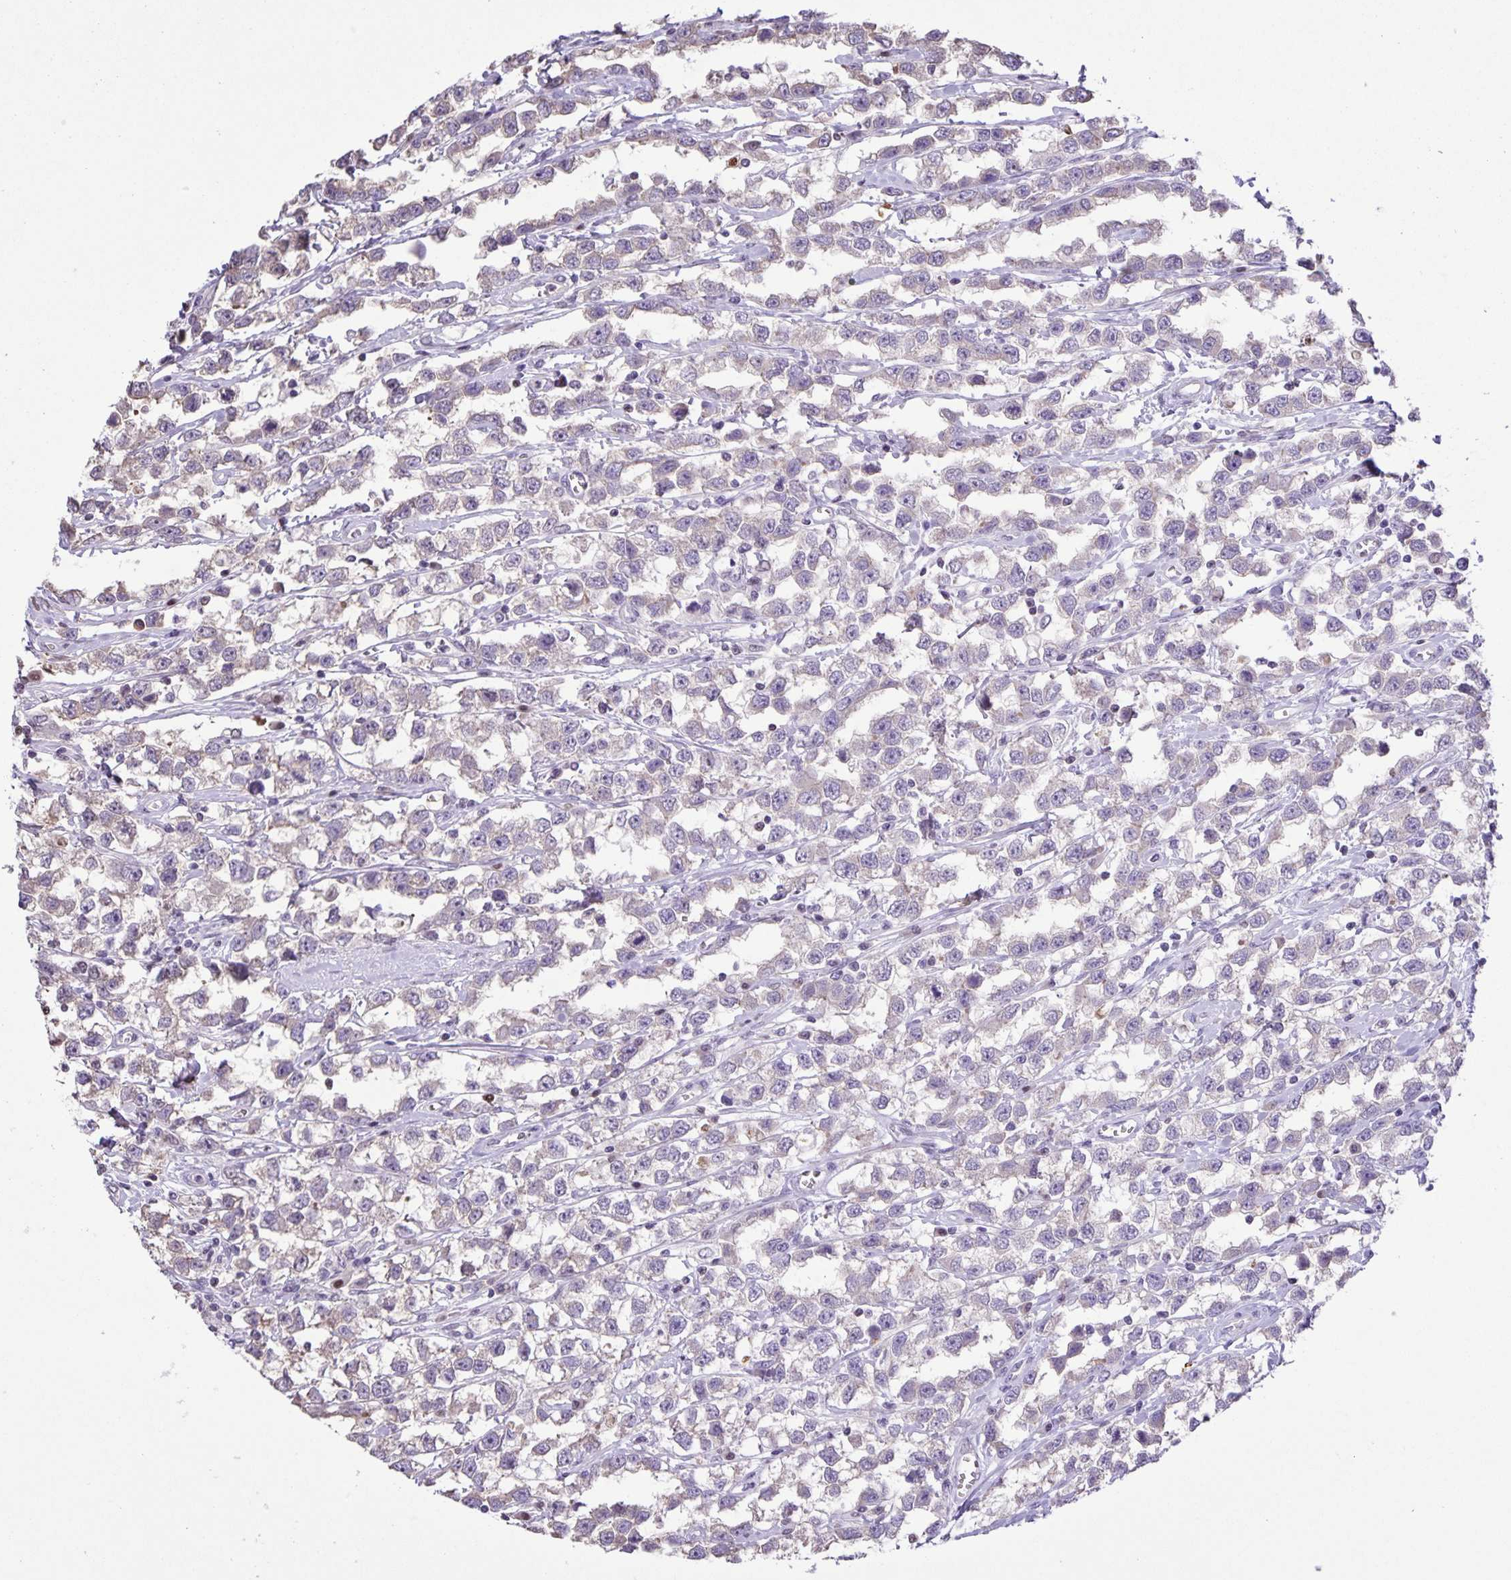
{"staining": {"intensity": "negative", "quantity": "none", "location": "none"}, "tissue": "testis cancer", "cell_type": "Tumor cells", "image_type": "cancer", "snomed": [{"axis": "morphology", "description": "Seminoma, NOS"}, {"axis": "topography", "description": "Testis"}], "caption": "Immunohistochemistry histopathology image of neoplastic tissue: human testis cancer stained with DAB exhibits no significant protein staining in tumor cells.", "gene": "ONECUT2", "patient": {"sex": "male", "age": 34}}